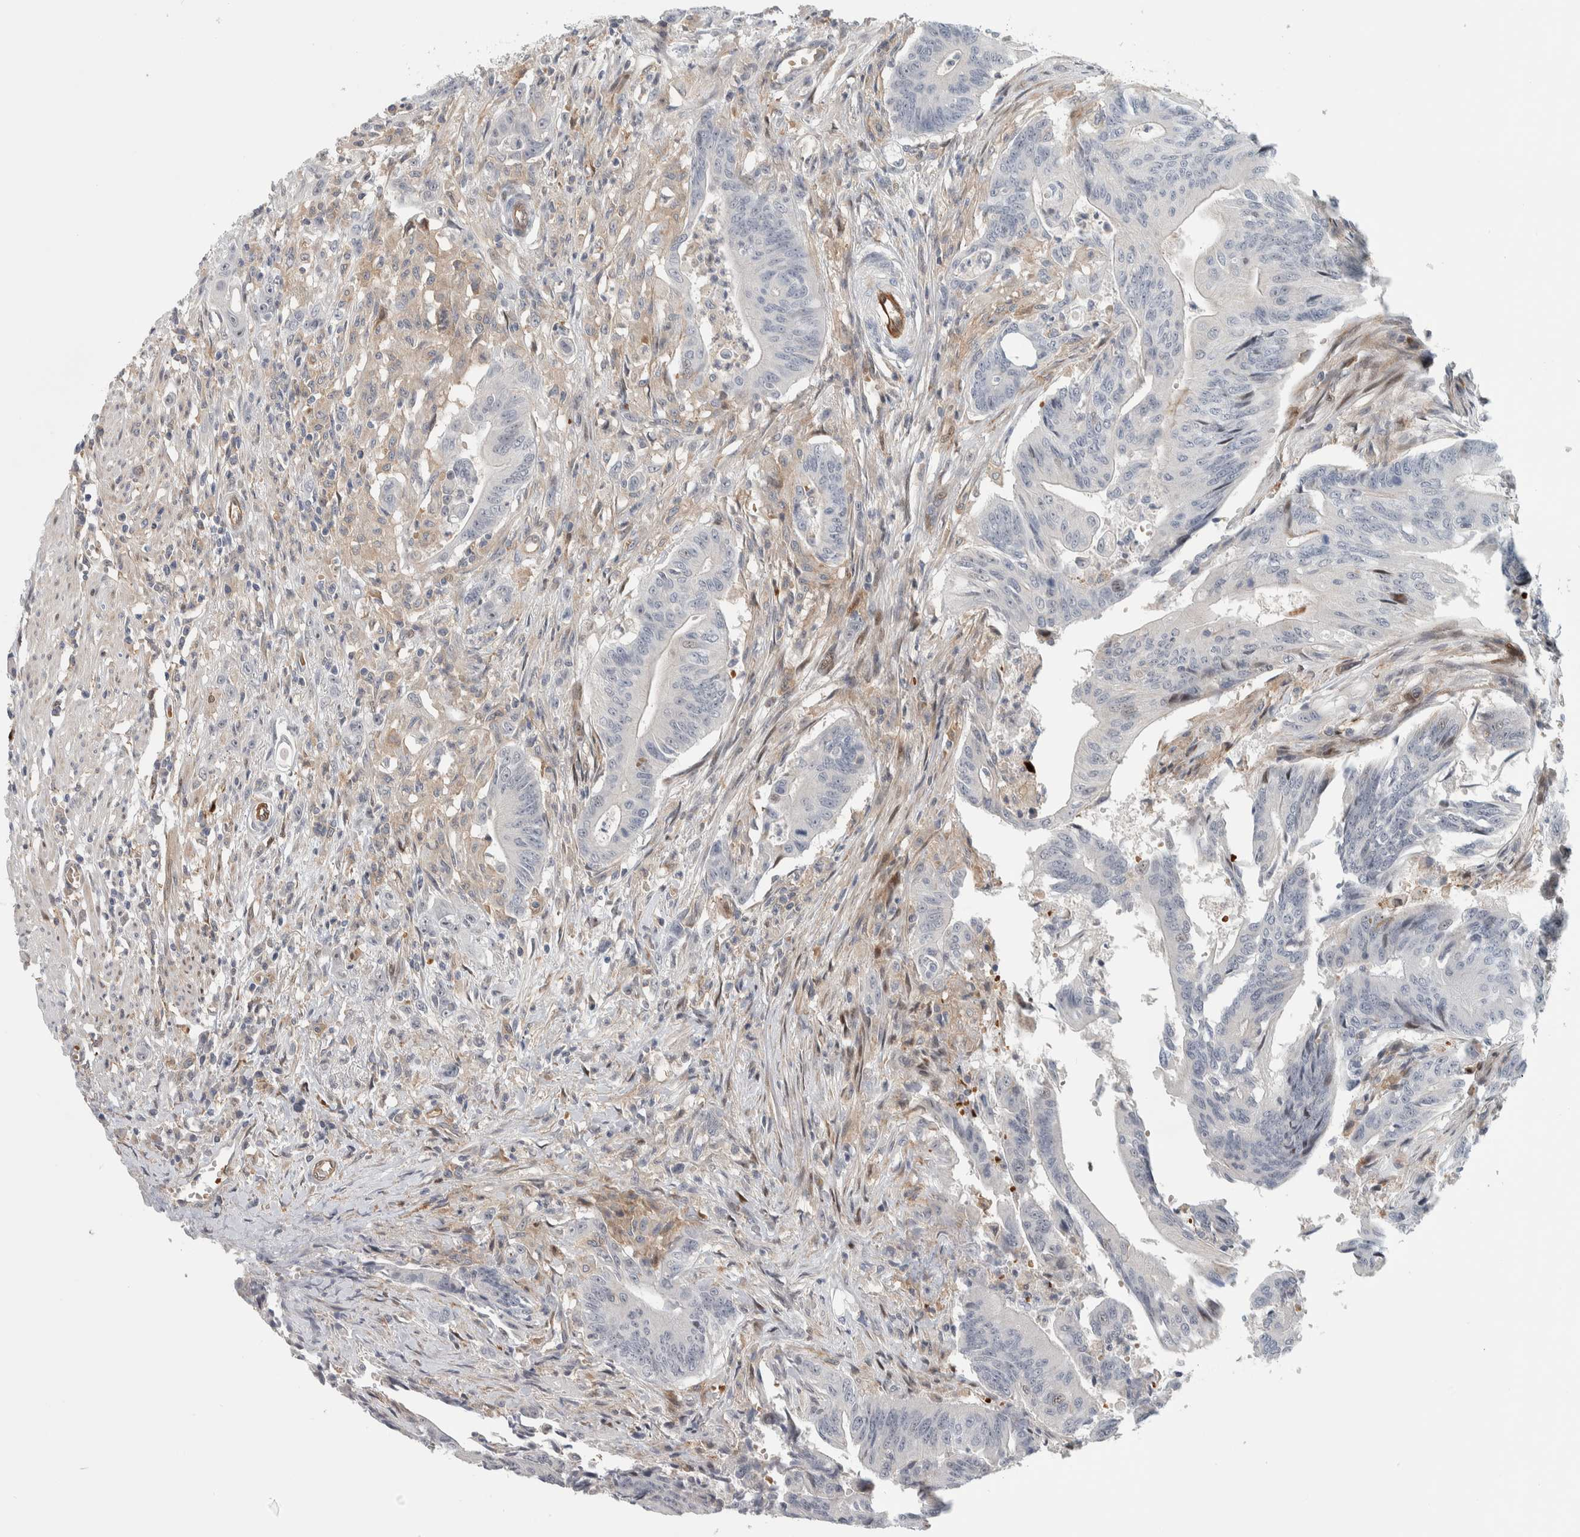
{"staining": {"intensity": "negative", "quantity": "none", "location": "none"}, "tissue": "colorectal cancer", "cell_type": "Tumor cells", "image_type": "cancer", "snomed": [{"axis": "morphology", "description": "Adenoma, NOS"}, {"axis": "morphology", "description": "Adenocarcinoma, NOS"}, {"axis": "topography", "description": "Colon"}], "caption": "The histopathology image shows no significant expression in tumor cells of colorectal cancer.", "gene": "MSL1", "patient": {"sex": "male", "age": 79}}